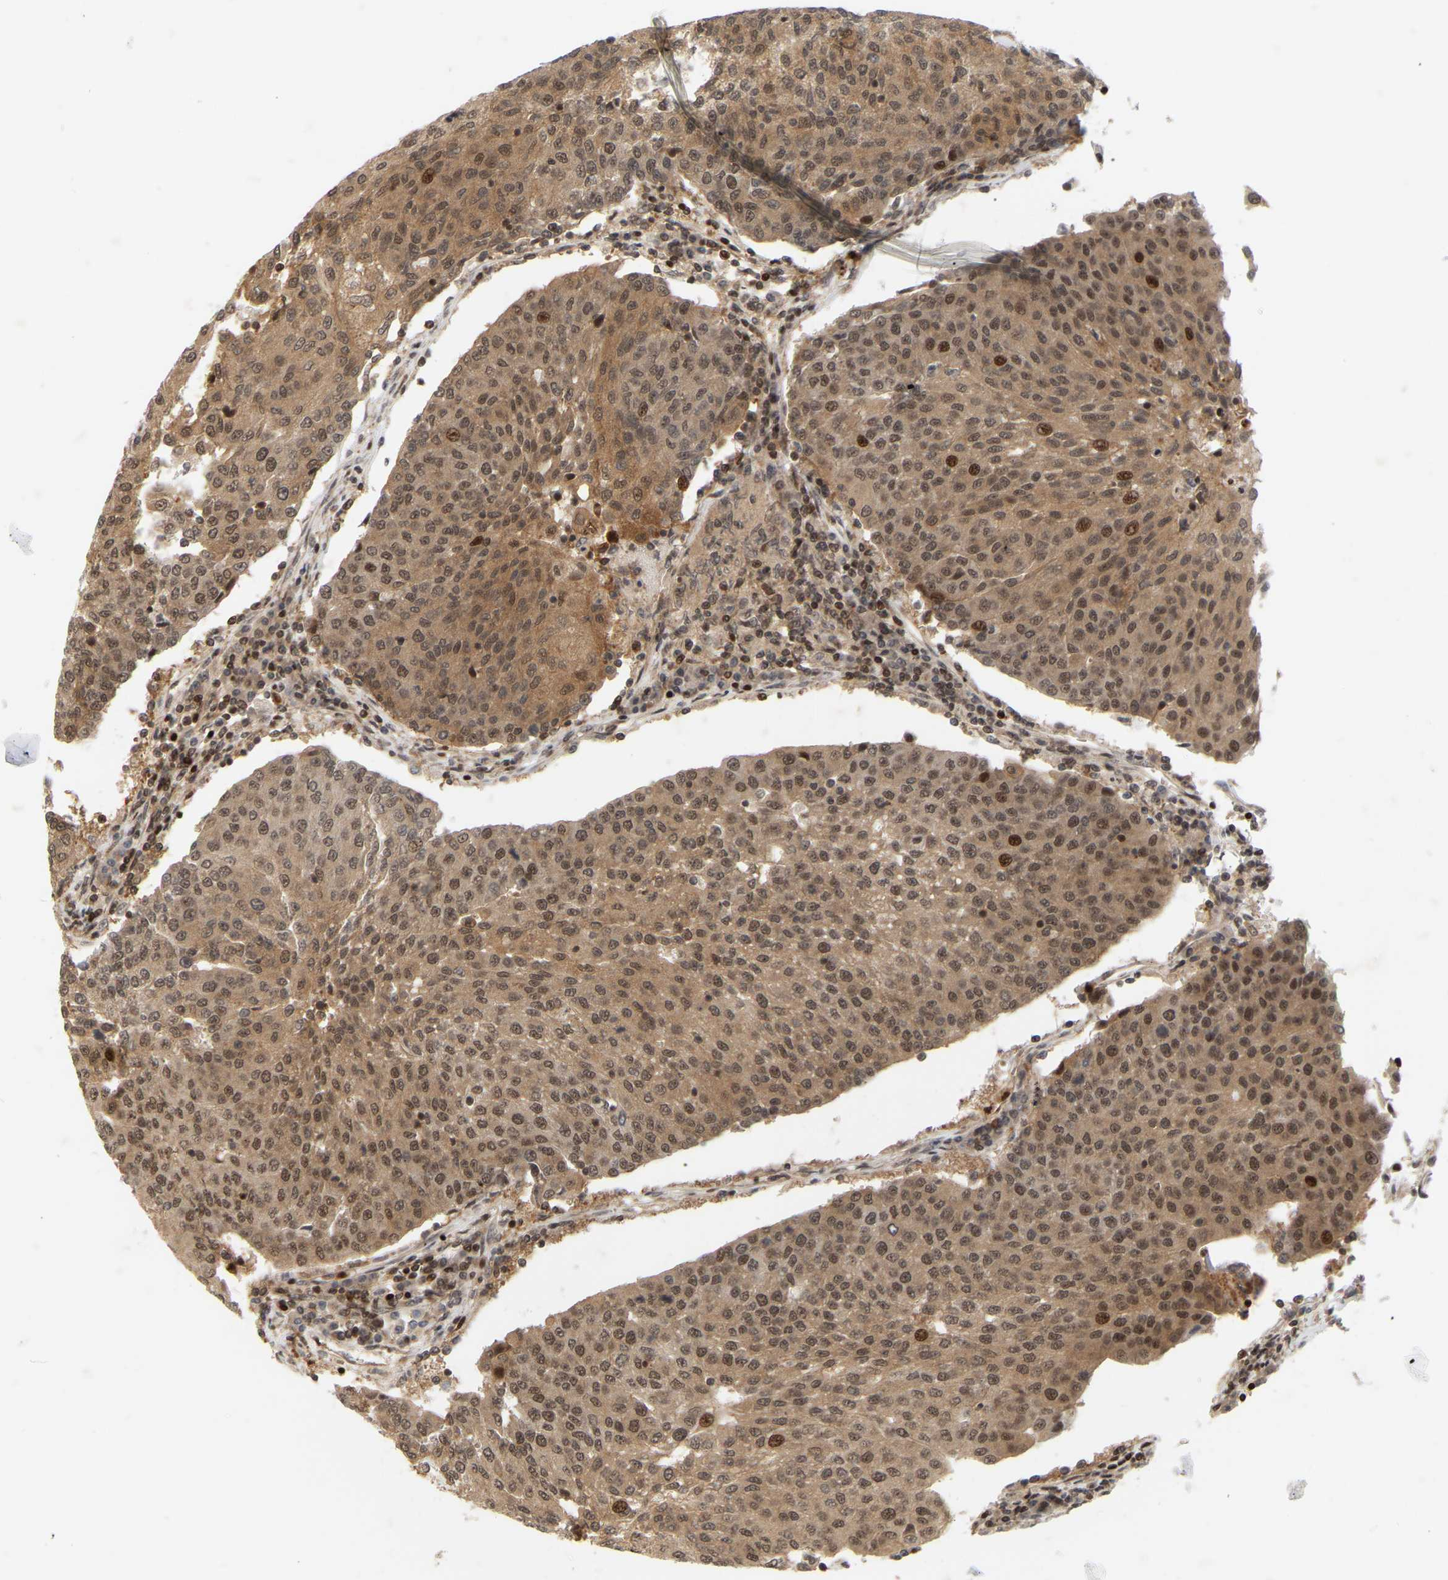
{"staining": {"intensity": "moderate", "quantity": ">75%", "location": "cytoplasmic/membranous,nuclear"}, "tissue": "urothelial cancer", "cell_type": "Tumor cells", "image_type": "cancer", "snomed": [{"axis": "morphology", "description": "Urothelial carcinoma, High grade"}, {"axis": "topography", "description": "Urinary bladder"}], "caption": "Tumor cells show medium levels of moderate cytoplasmic/membranous and nuclear positivity in approximately >75% of cells in urothelial carcinoma (high-grade).", "gene": "NFE2L2", "patient": {"sex": "female", "age": 85}}